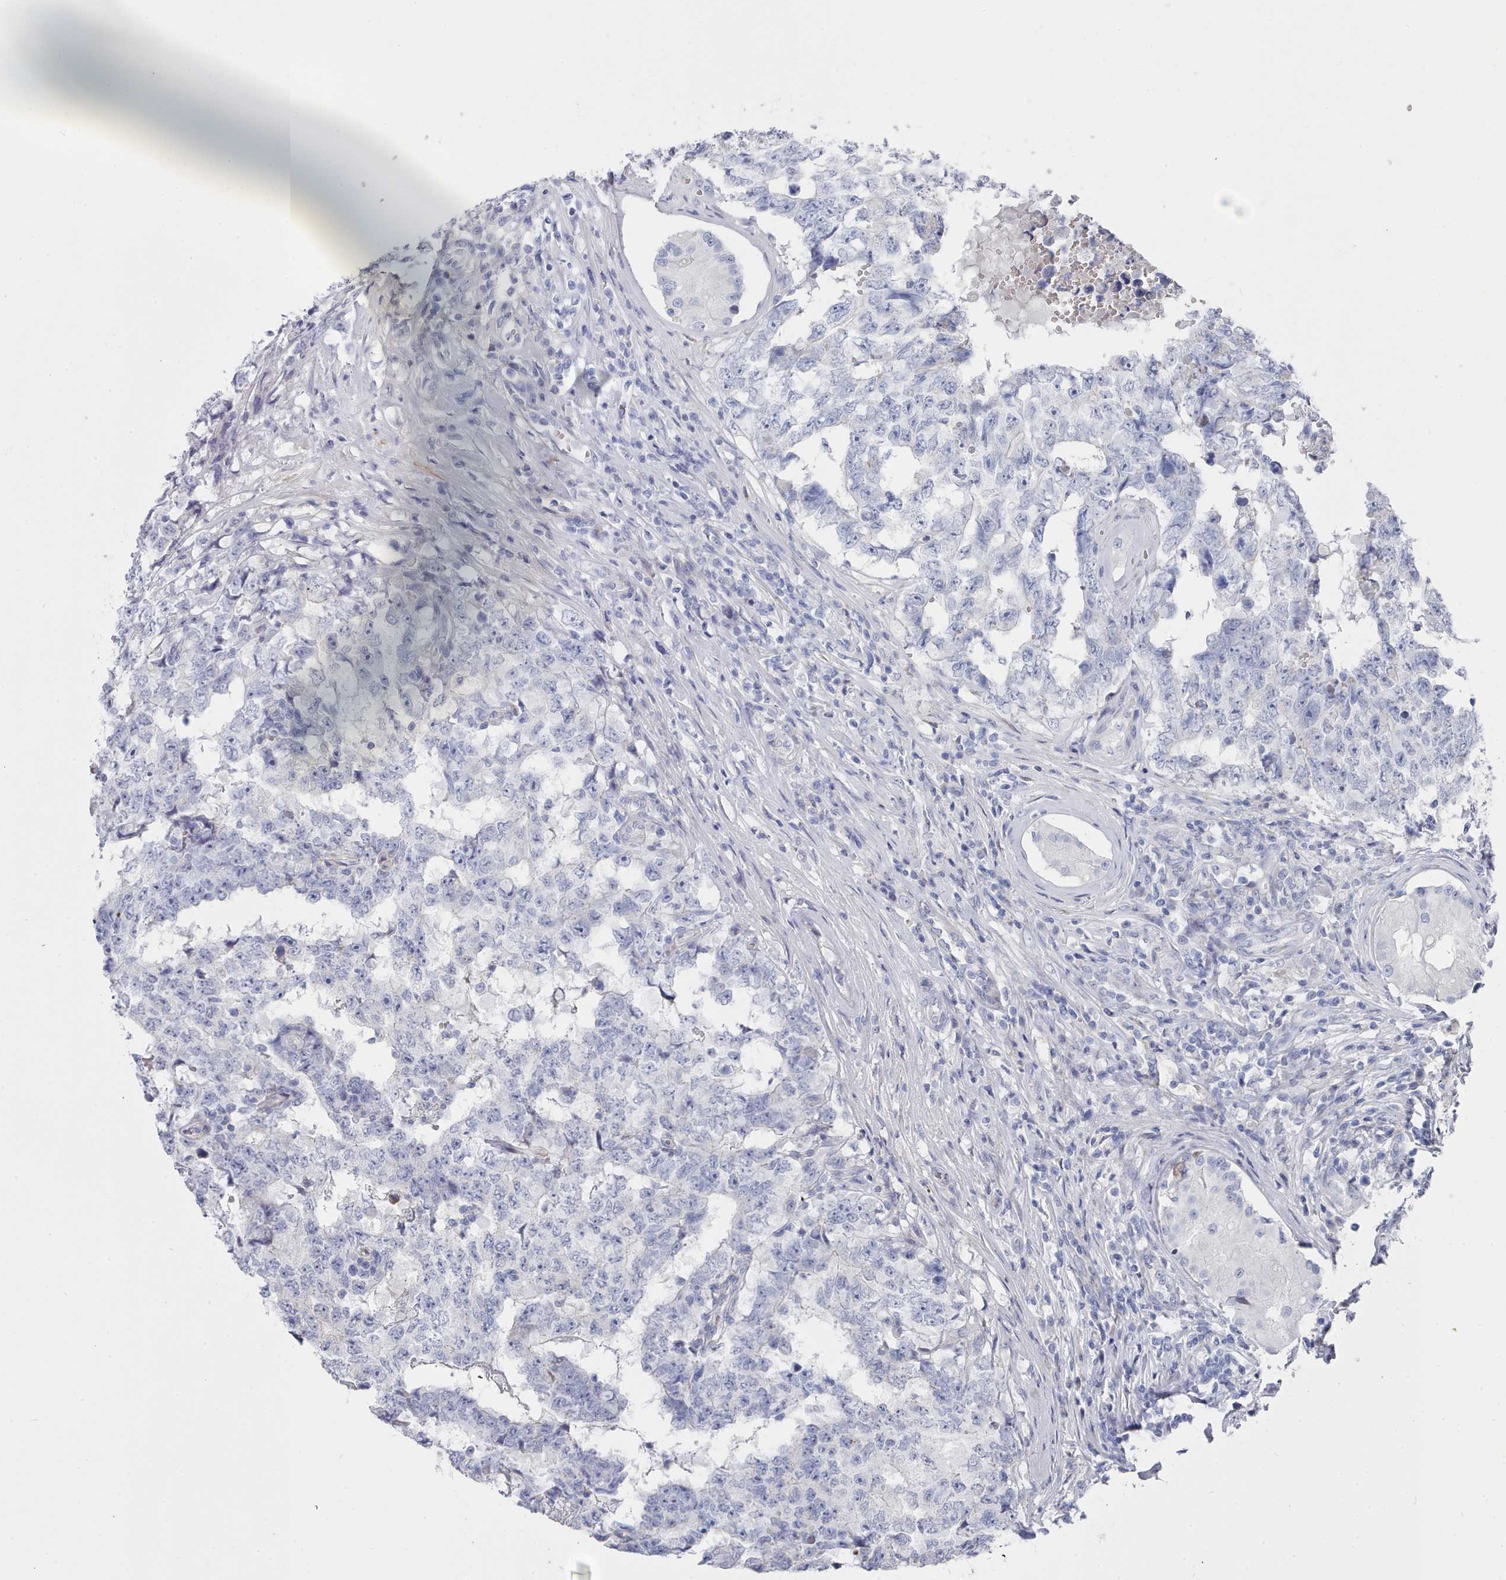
{"staining": {"intensity": "negative", "quantity": "none", "location": "none"}, "tissue": "testis cancer", "cell_type": "Tumor cells", "image_type": "cancer", "snomed": [{"axis": "morphology", "description": "Carcinoma, Embryonal, NOS"}, {"axis": "topography", "description": "Testis"}], "caption": "A histopathology image of human embryonal carcinoma (testis) is negative for staining in tumor cells.", "gene": "PDE4C", "patient": {"sex": "male", "age": 25}}